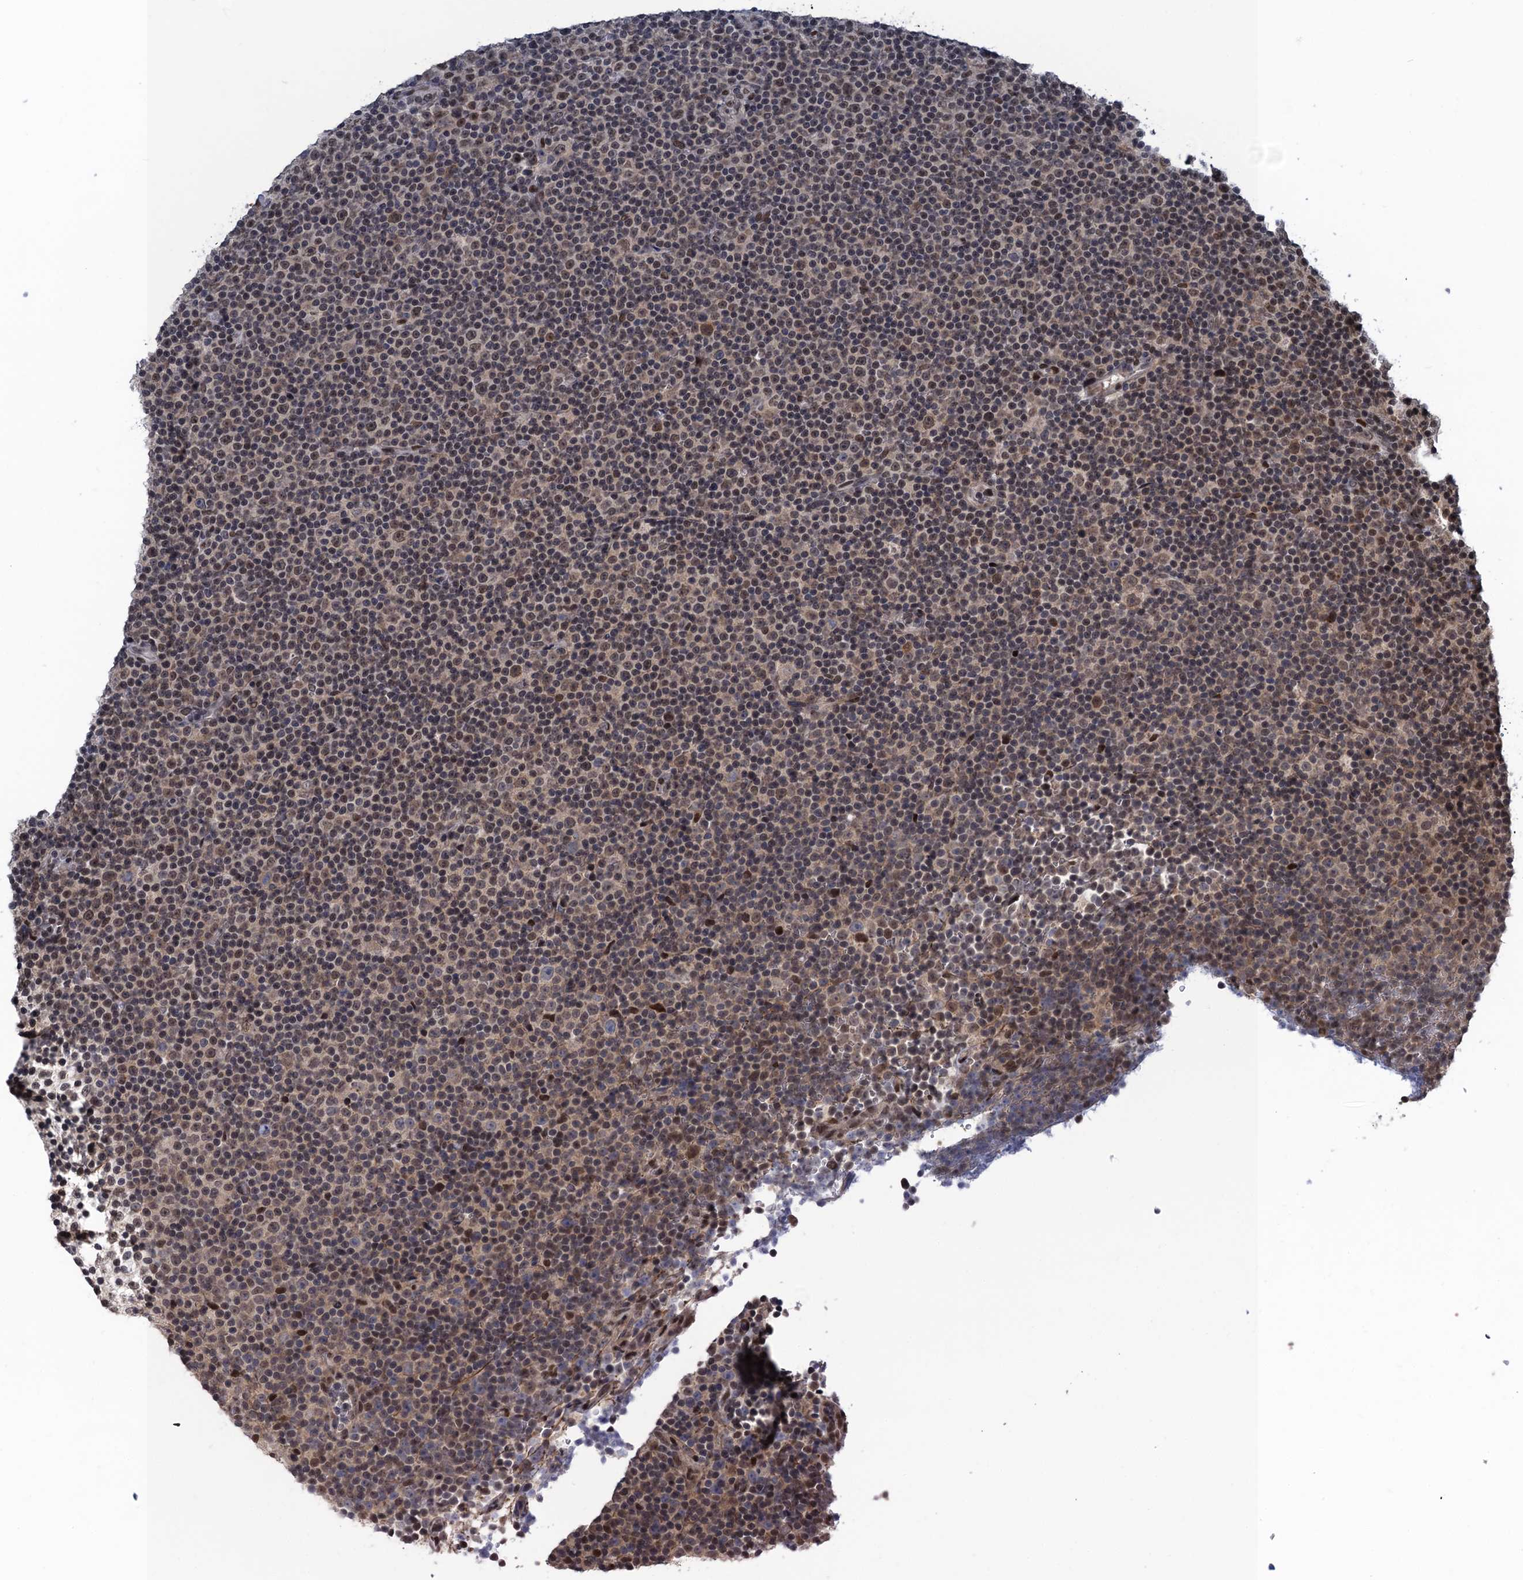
{"staining": {"intensity": "moderate", "quantity": ">75%", "location": "nuclear"}, "tissue": "lymphoma", "cell_type": "Tumor cells", "image_type": "cancer", "snomed": [{"axis": "morphology", "description": "Malignant lymphoma, non-Hodgkin's type, Low grade"}, {"axis": "topography", "description": "Lymph node"}], "caption": "A high-resolution histopathology image shows immunohistochemistry staining of lymphoma, which demonstrates moderate nuclear staining in about >75% of tumor cells.", "gene": "SAE1", "patient": {"sex": "female", "age": 67}}